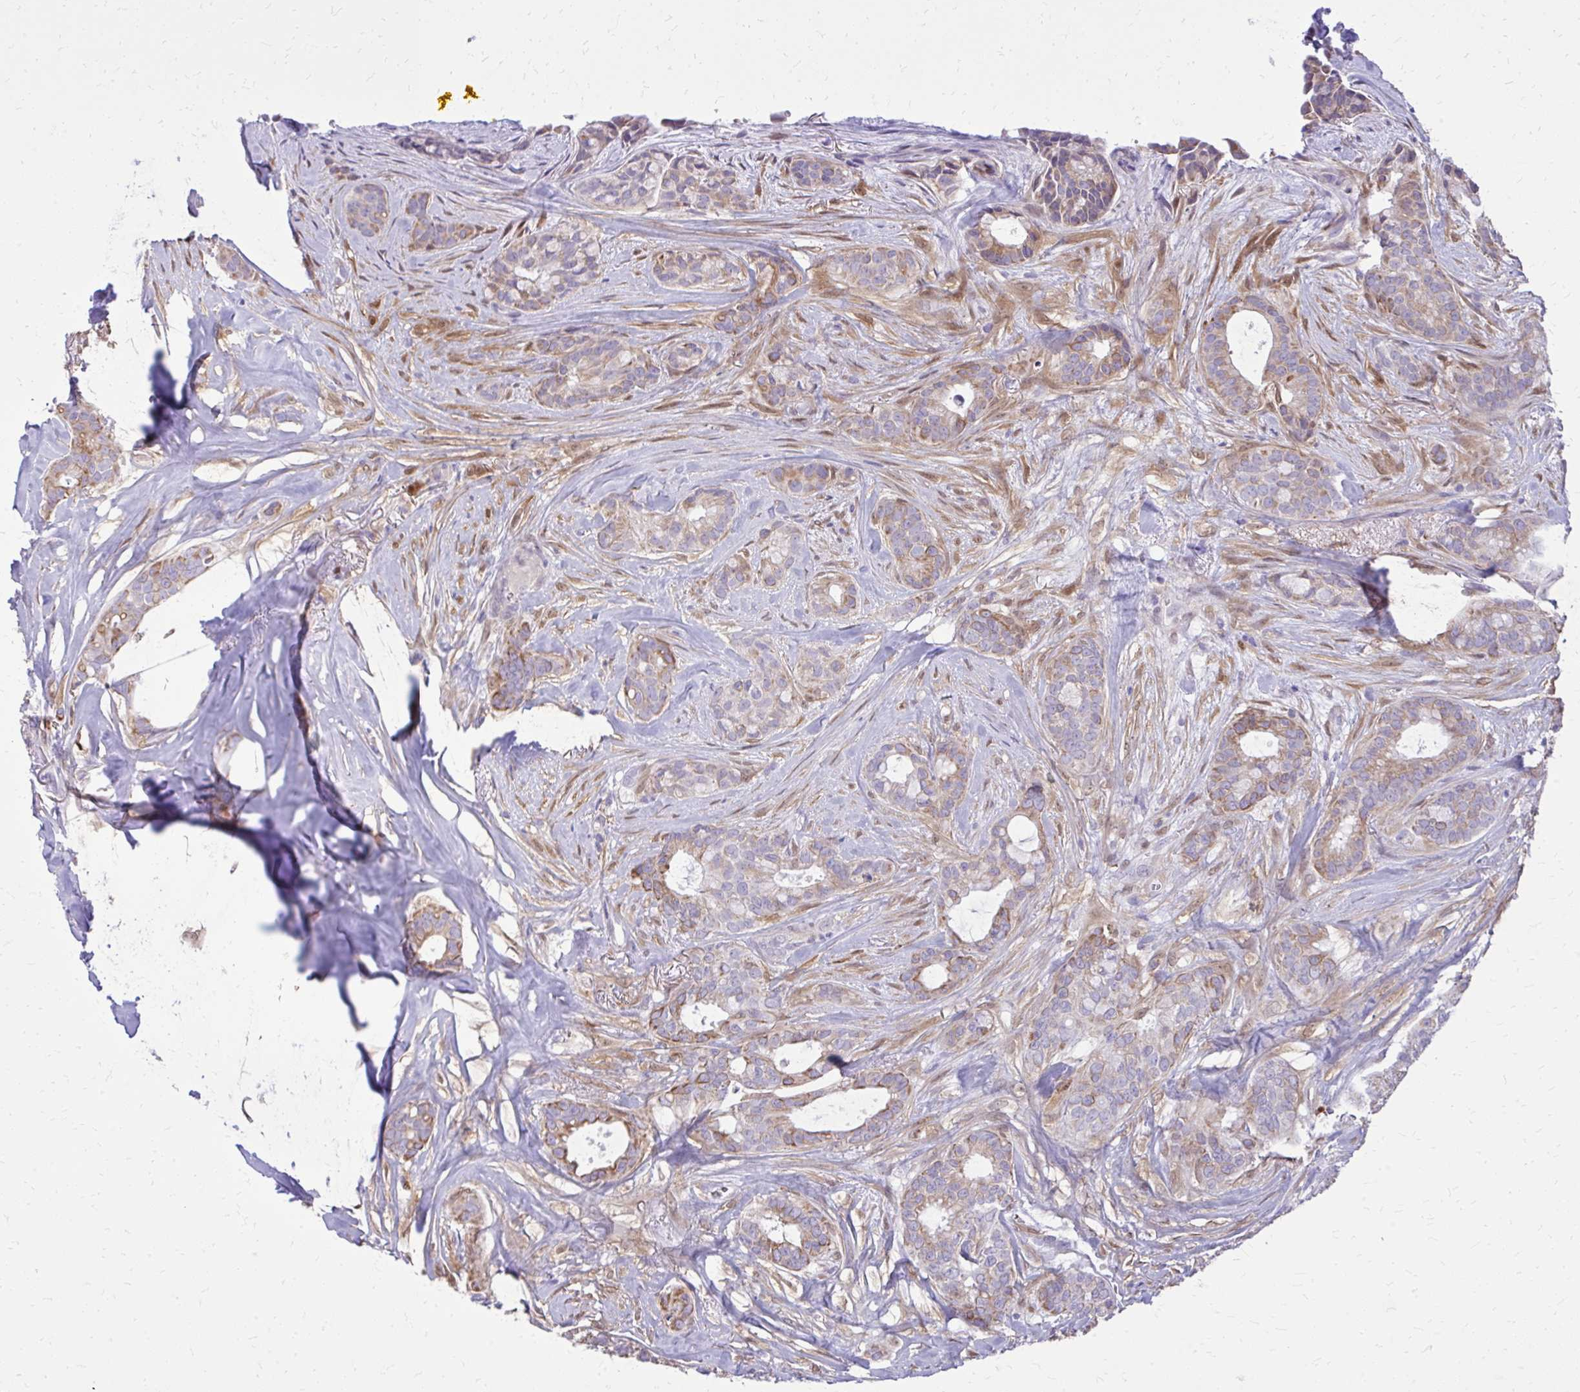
{"staining": {"intensity": "moderate", "quantity": "<25%", "location": "cytoplasmic/membranous"}, "tissue": "breast cancer", "cell_type": "Tumor cells", "image_type": "cancer", "snomed": [{"axis": "morphology", "description": "Duct carcinoma"}, {"axis": "topography", "description": "Breast"}], "caption": "Protein positivity by IHC demonstrates moderate cytoplasmic/membranous positivity in about <25% of tumor cells in breast cancer (intraductal carcinoma).", "gene": "NNMT", "patient": {"sex": "female", "age": 84}}